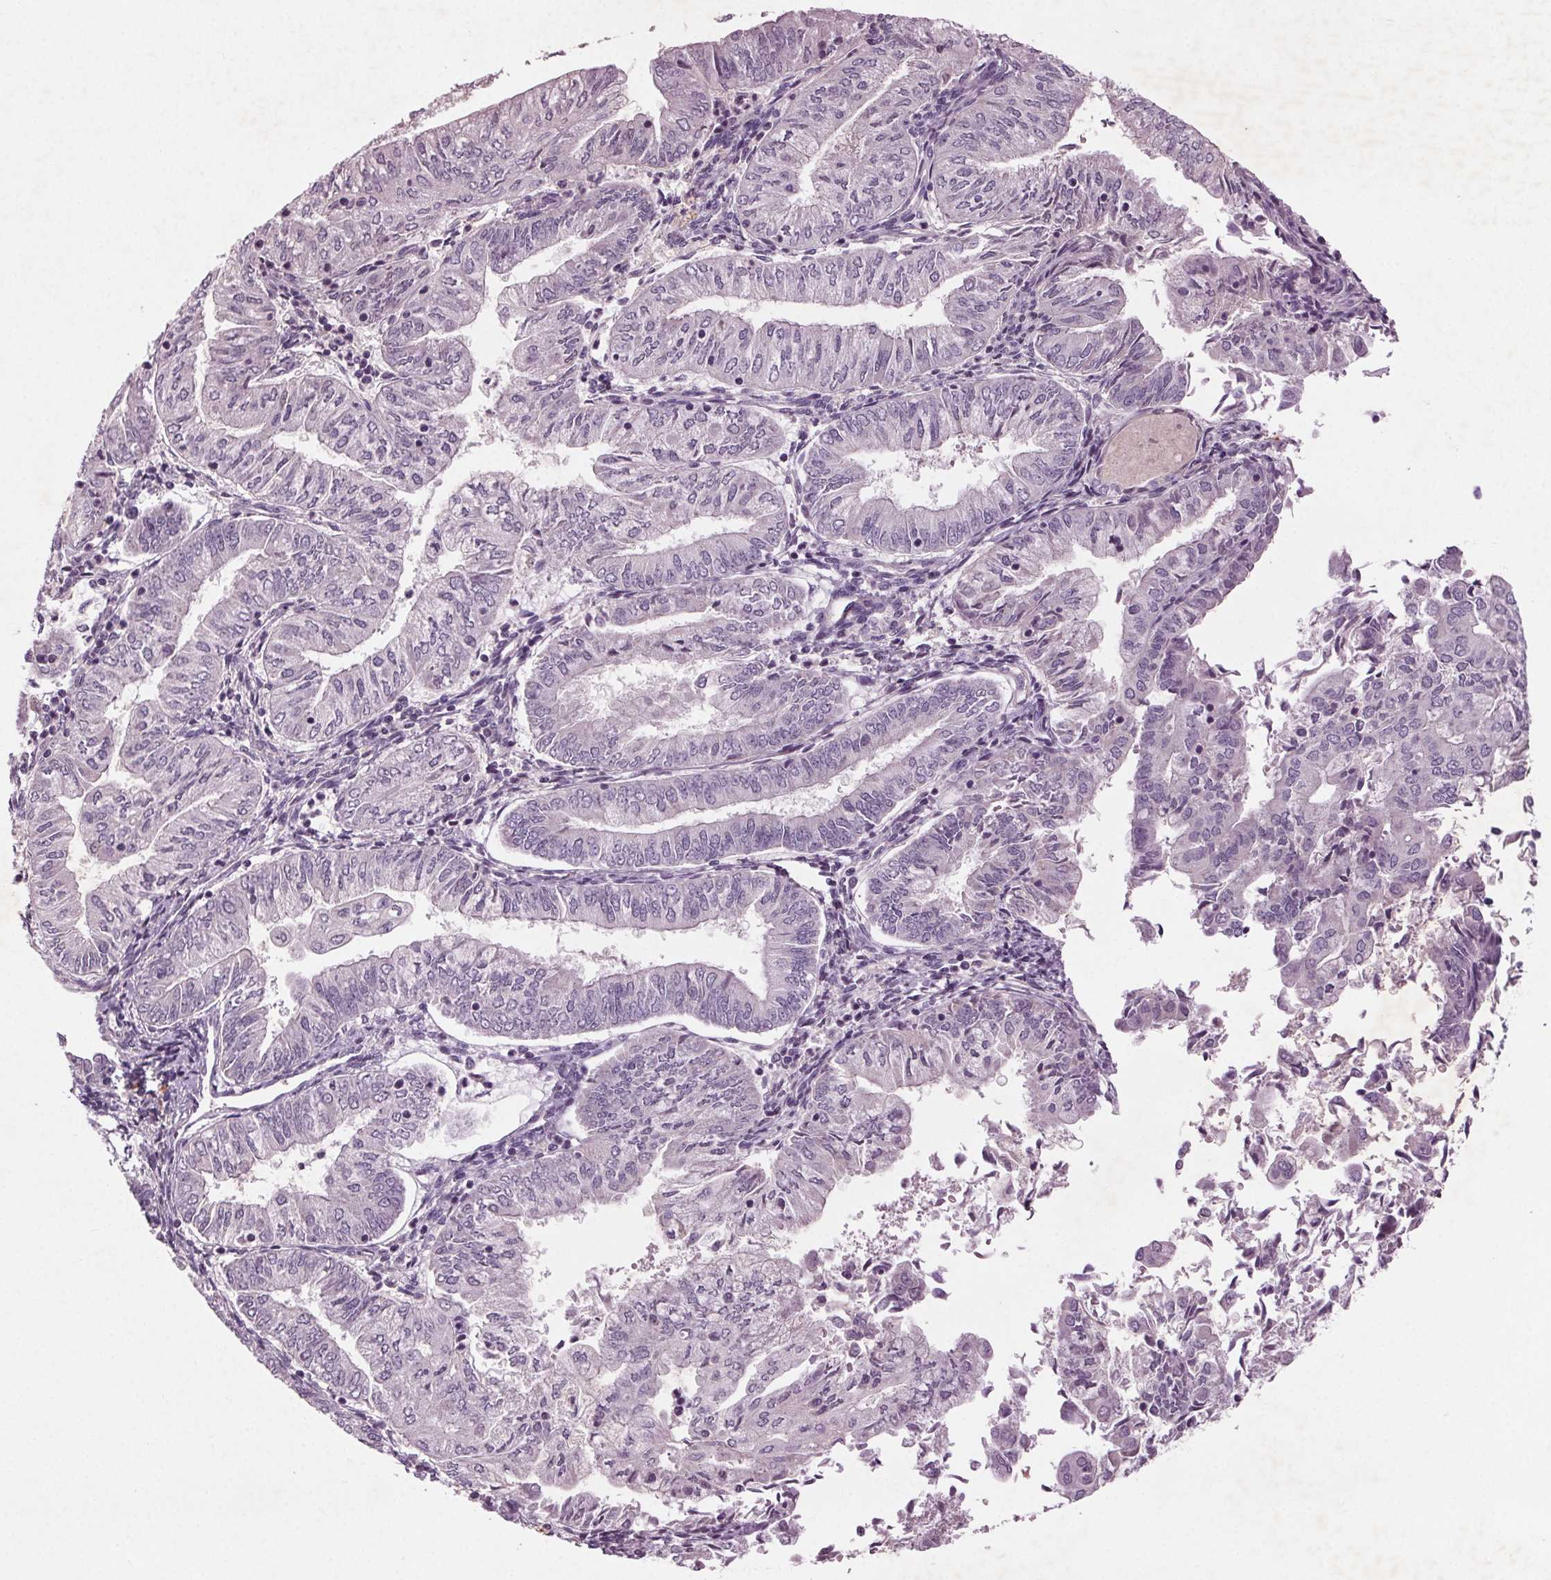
{"staining": {"intensity": "negative", "quantity": "none", "location": "none"}, "tissue": "endometrial cancer", "cell_type": "Tumor cells", "image_type": "cancer", "snomed": [{"axis": "morphology", "description": "Adenocarcinoma, NOS"}, {"axis": "topography", "description": "Endometrium"}], "caption": "Human endometrial cancer (adenocarcinoma) stained for a protein using IHC exhibits no expression in tumor cells.", "gene": "BHLHE22", "patient": {"sex": "female", "age": 55}}